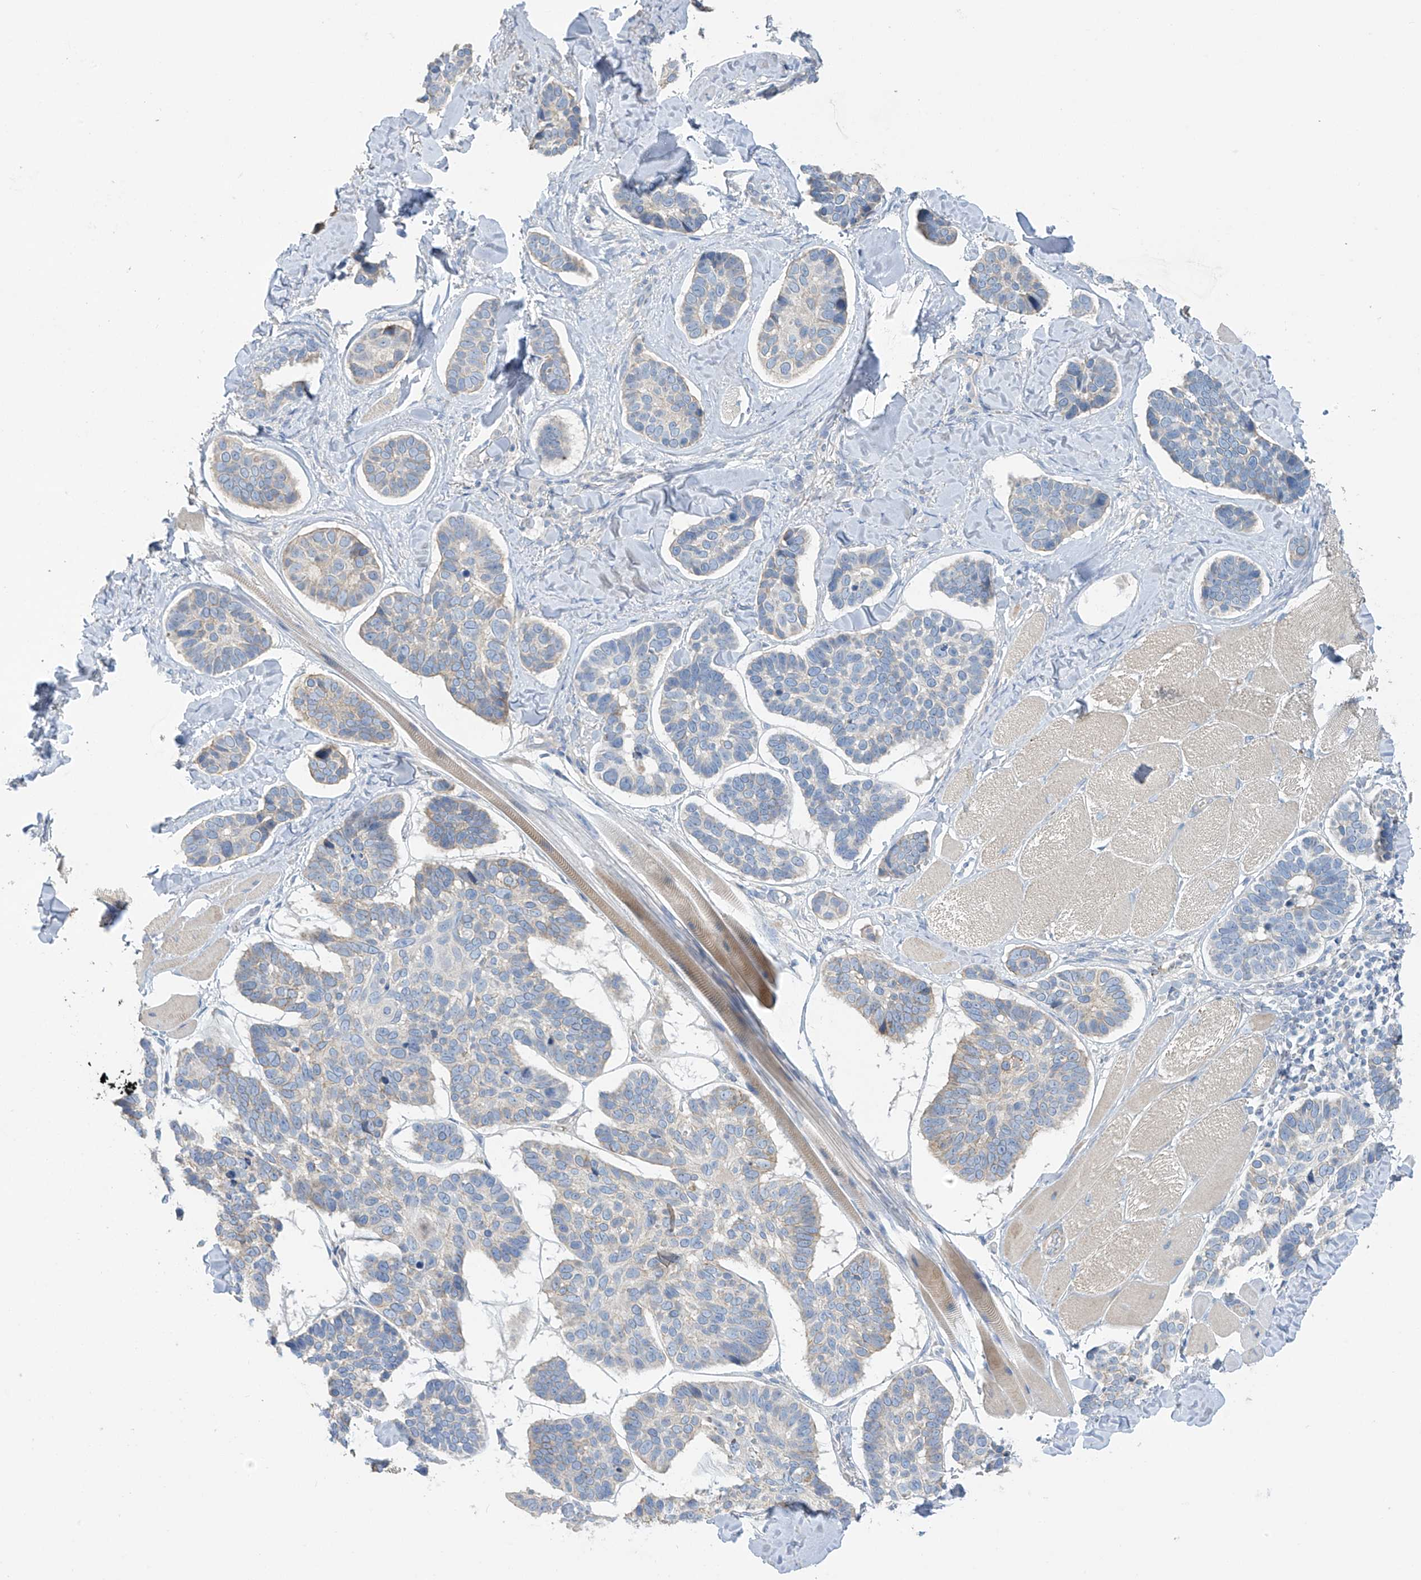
{"staining": {"intensity": "negative", "quantity": "none", "location": "none"}, "tissue": "skin cancer", "cell_type": "Tumor cells", "image_type": "cancer", "snomed": [{"axis": "morphology", "description": "Basal cell carcinoma"}, {"axis": "topography", "description": "Skin"}], "caption": "Skin basal cell carcinoma stained for a protein using immunohistochemistry exhibits no staining tumor cells.", "gene": "PRSS12", "patient": {"sex": "male", "age": 62}}